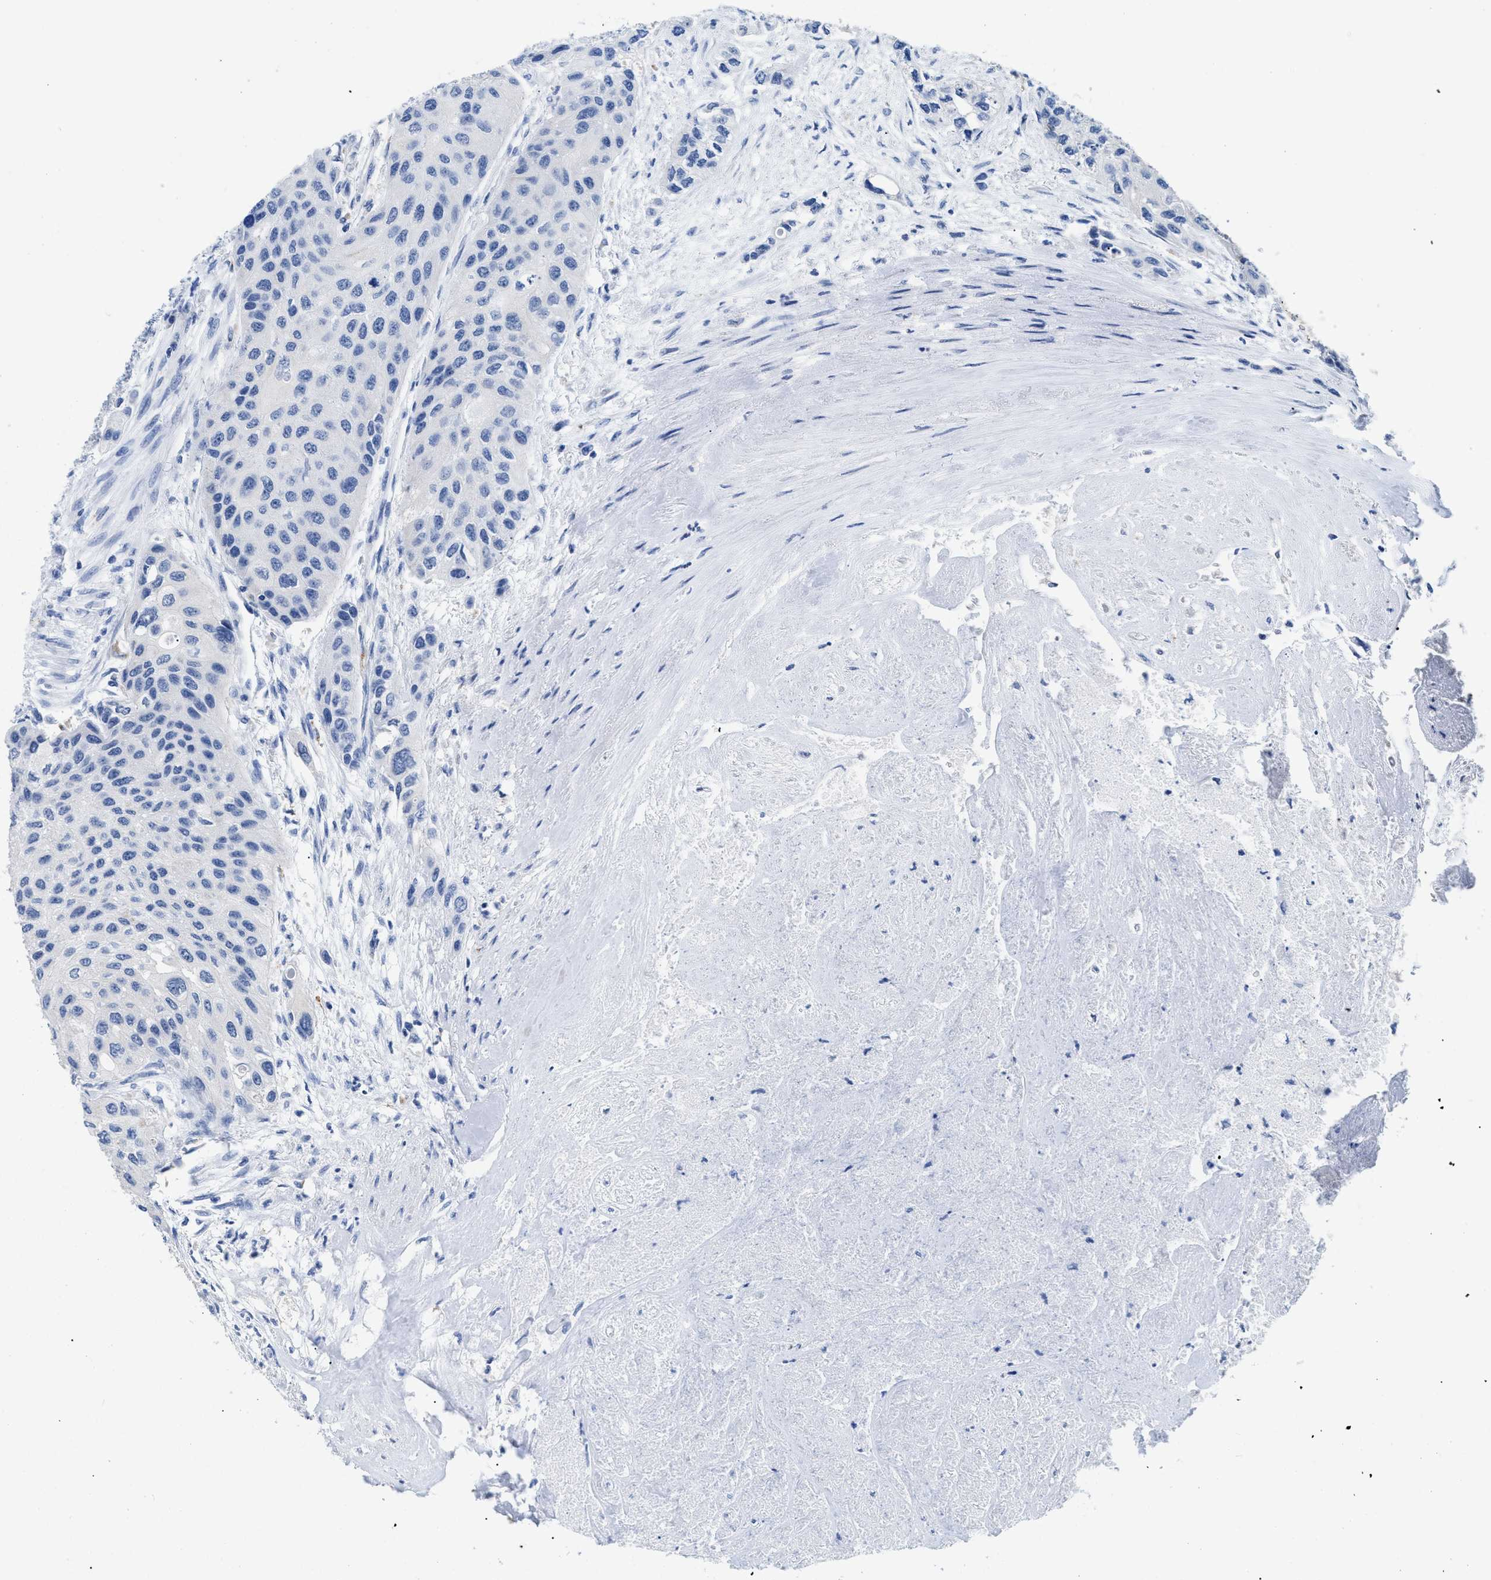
{"staining": {"intensity": "negative", "quantity": "none", "location": "none"}, "tissue": "urothelial cancer", "cell_type": "Tumor cells", "image_type": "cancer", "snomed": [{"axis": "morphology", "description": "Urothelial carcinoma, High grade"}, {"axis": "topography", "description": "Urinary bladder"}], "caption": "Micrograph shows no significant protein expression in tumor cells of high-grade urothelial carcinoma.", "gene": "APOBEC2", "patient": {"sex": "female", "age": 56}}